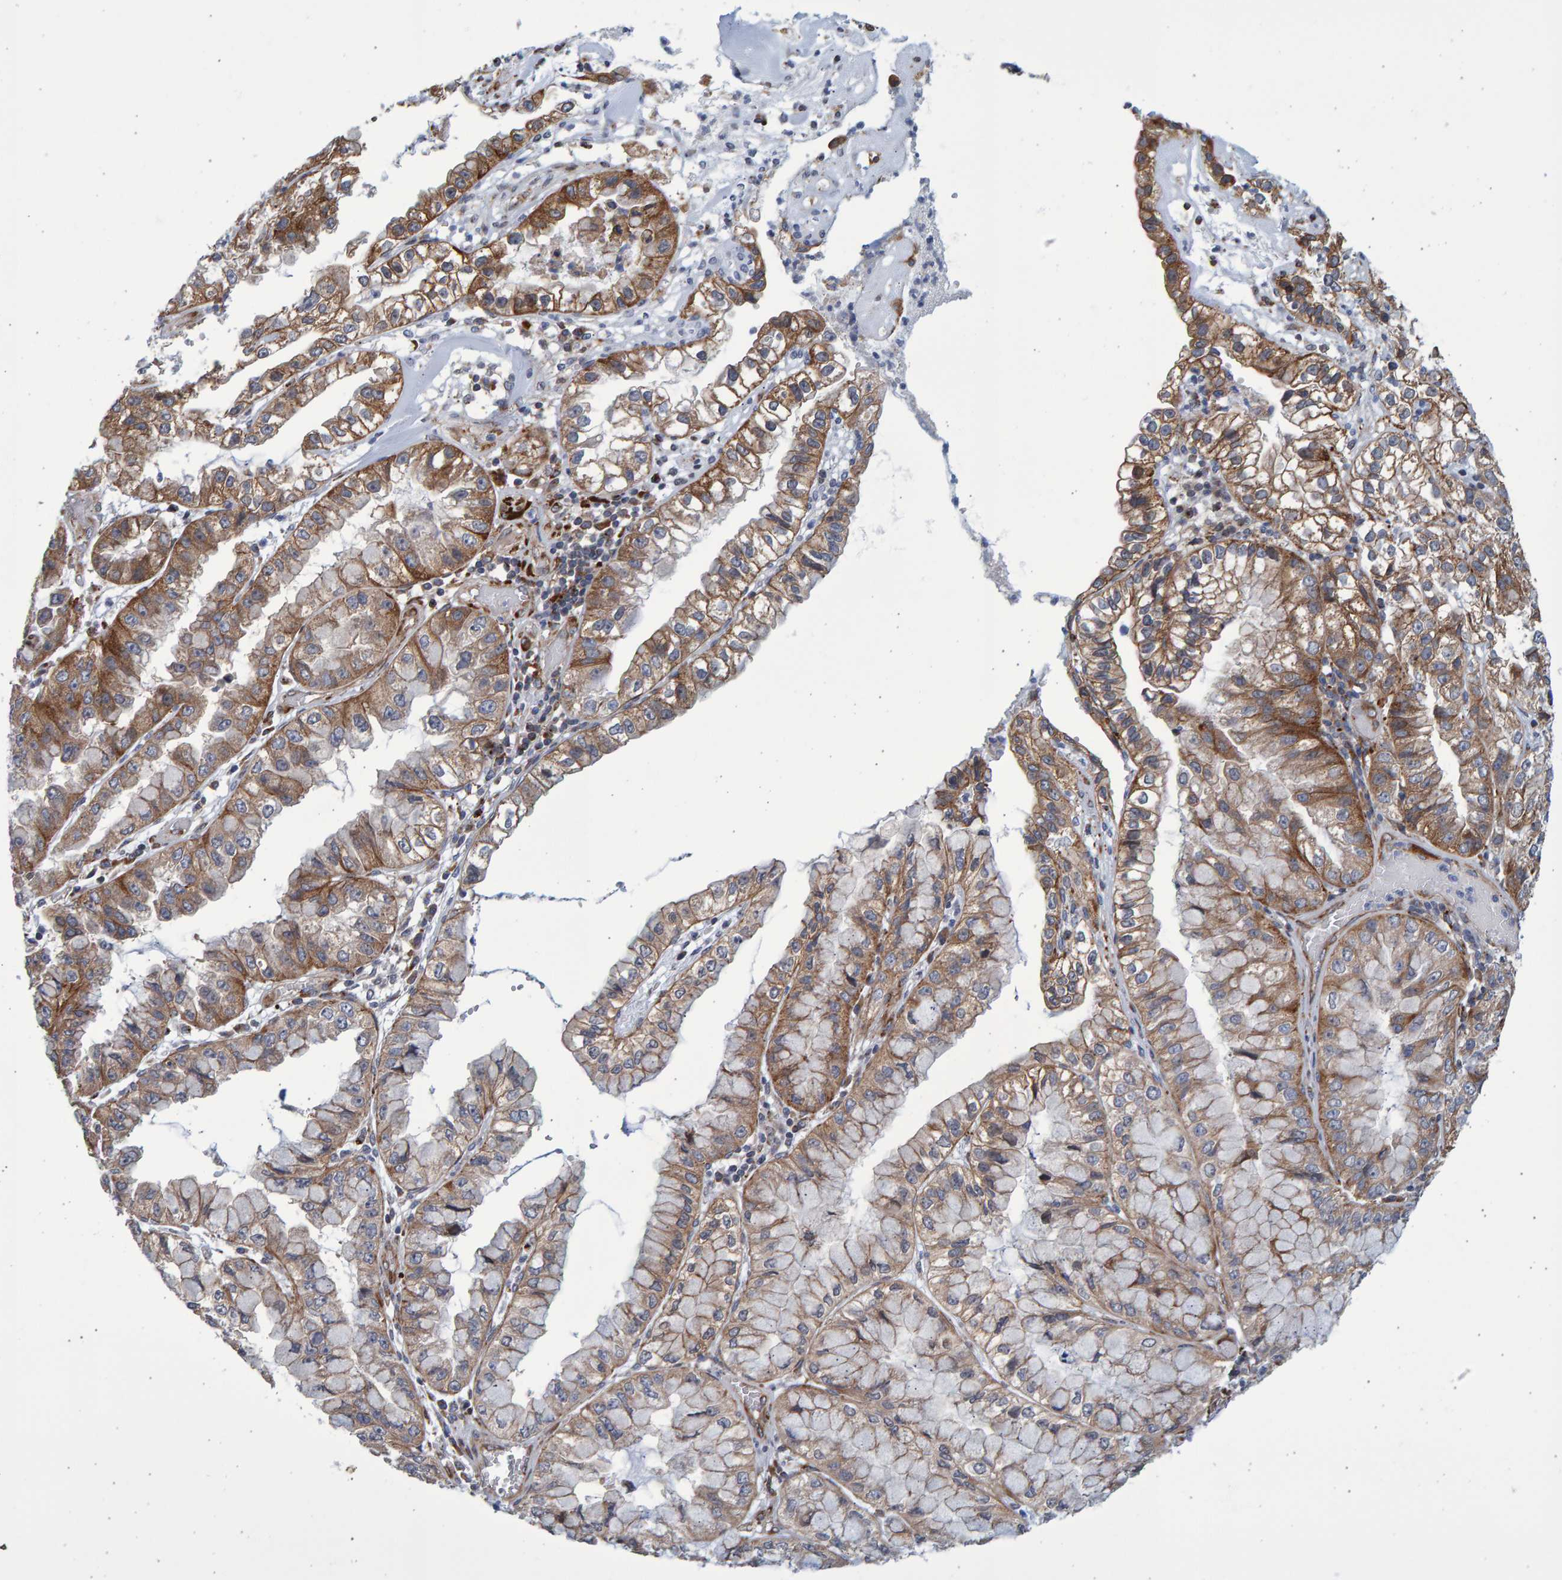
{"staining": {"intensity": "moderate", "quantity": ">75%", "location": "cytoplasmic/membranous"}, "tissue": "liver cancer", "cell_type": "Tumor cells", "image_type": "cancer", "snomed": [{"axis": "morphology", "description": "Cholangiocarcinoma"}, {"axis": "topography", "description": "Liver"}], "caption": "Tumor cells demonstrate medium levels of moderate cytoplasmic/membranous expression in approximately >75% of cells in human liver cholangiocarcinoma.", "gene": "LRBA", "patient": {"sex": "female", "age": 79}}